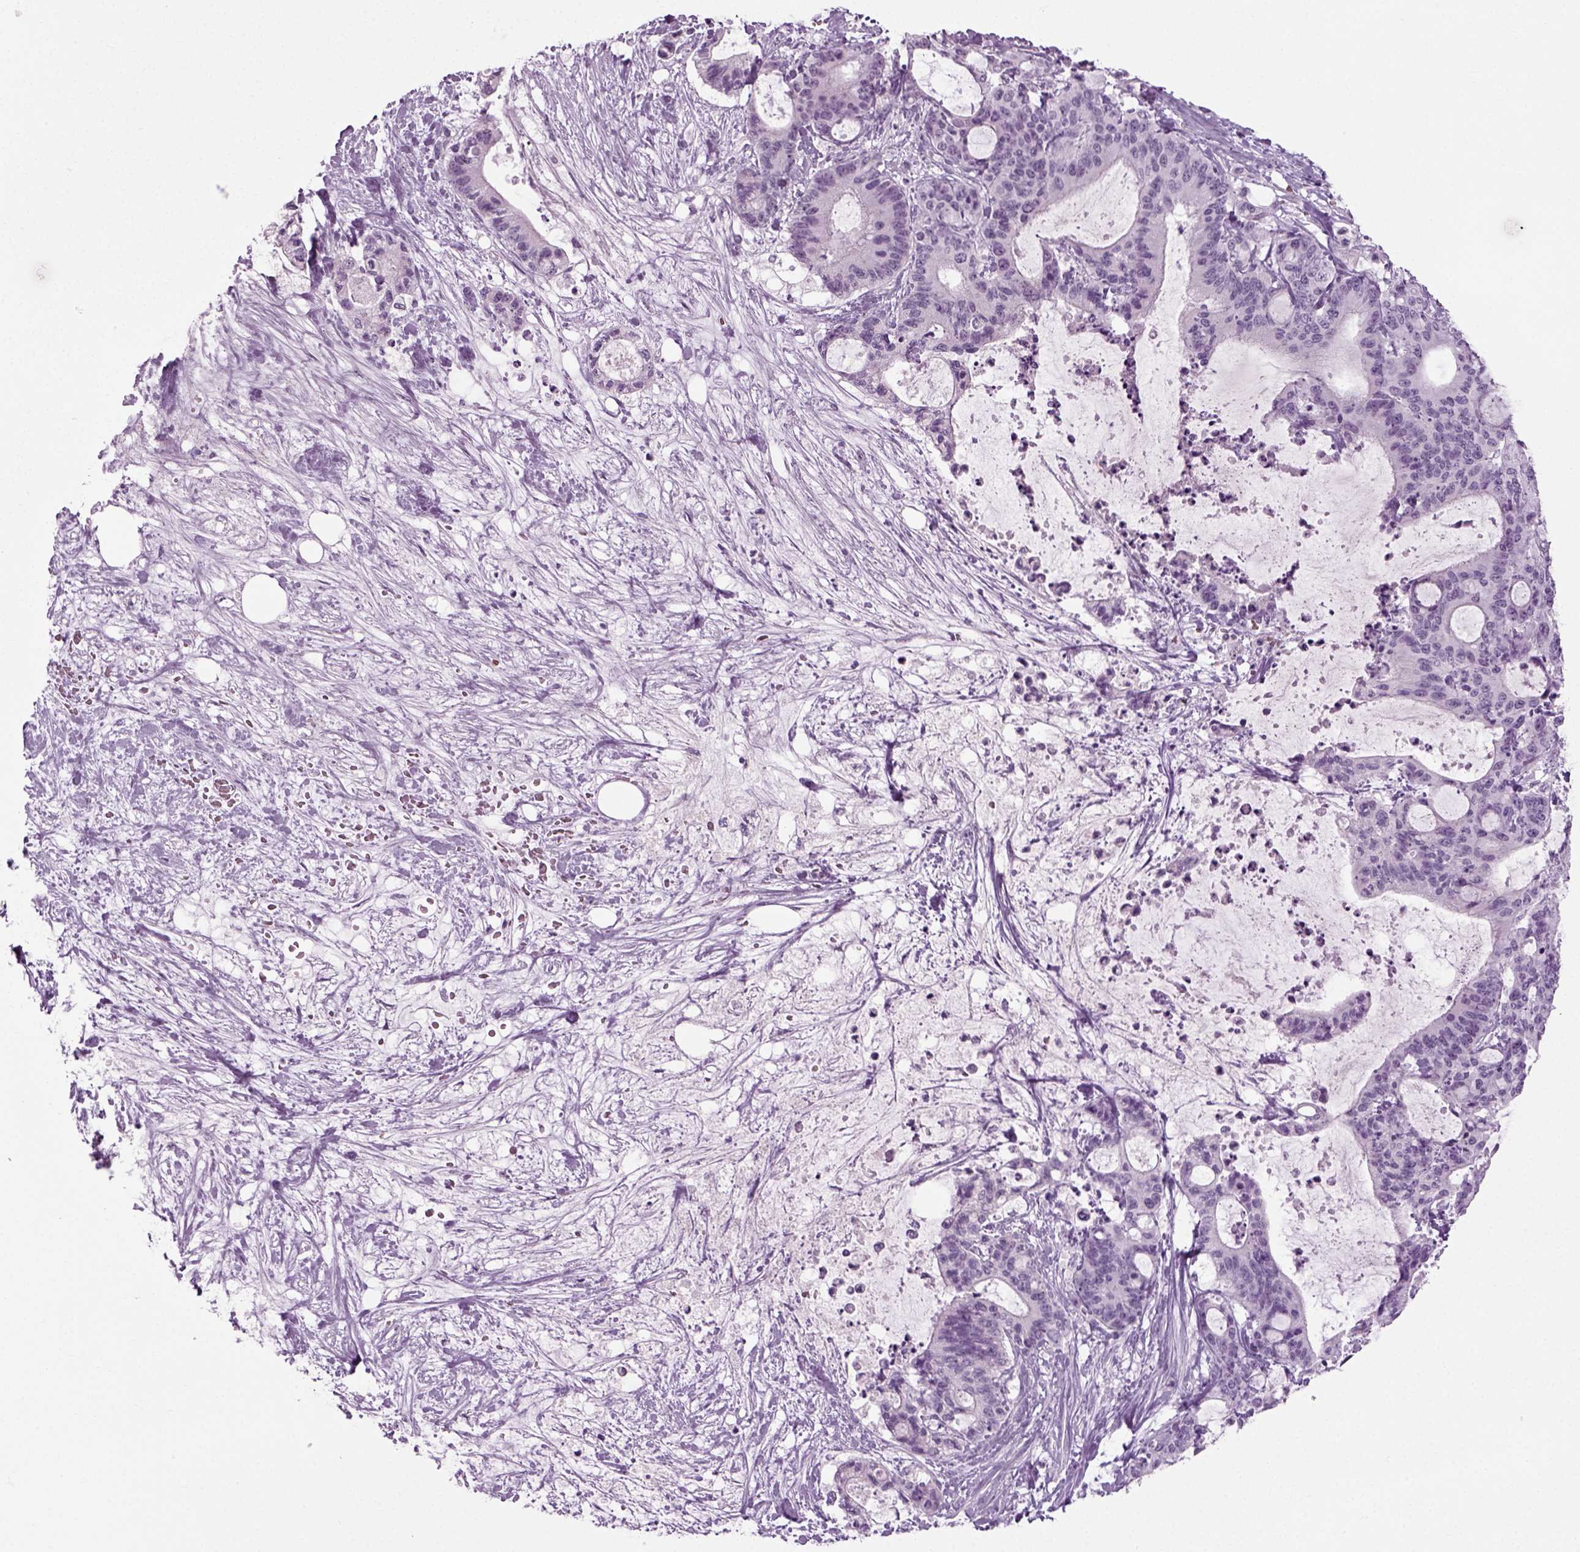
{"staining": {"intensity": "negative", "quantity": "none", "location": "none"}, "tissue": "liver cancer", "cell_type": "Tumor cells", "image_type": "cancer", "snomed": [{"axis": "morphology", "description": "Cholangiocarcinoma"}, {"axis": "topography", "description": "Liver"}], "caption": "This micrograph is of liver cancer (cholangiocarcinoma) stained with immunohistochemistry to label a protein in brown with the nuclei are counter-stained blue. There is no staining in tumor cells.", "gene": "ZC2HC1C", "patient": {"sex": "female", "age": 73}}